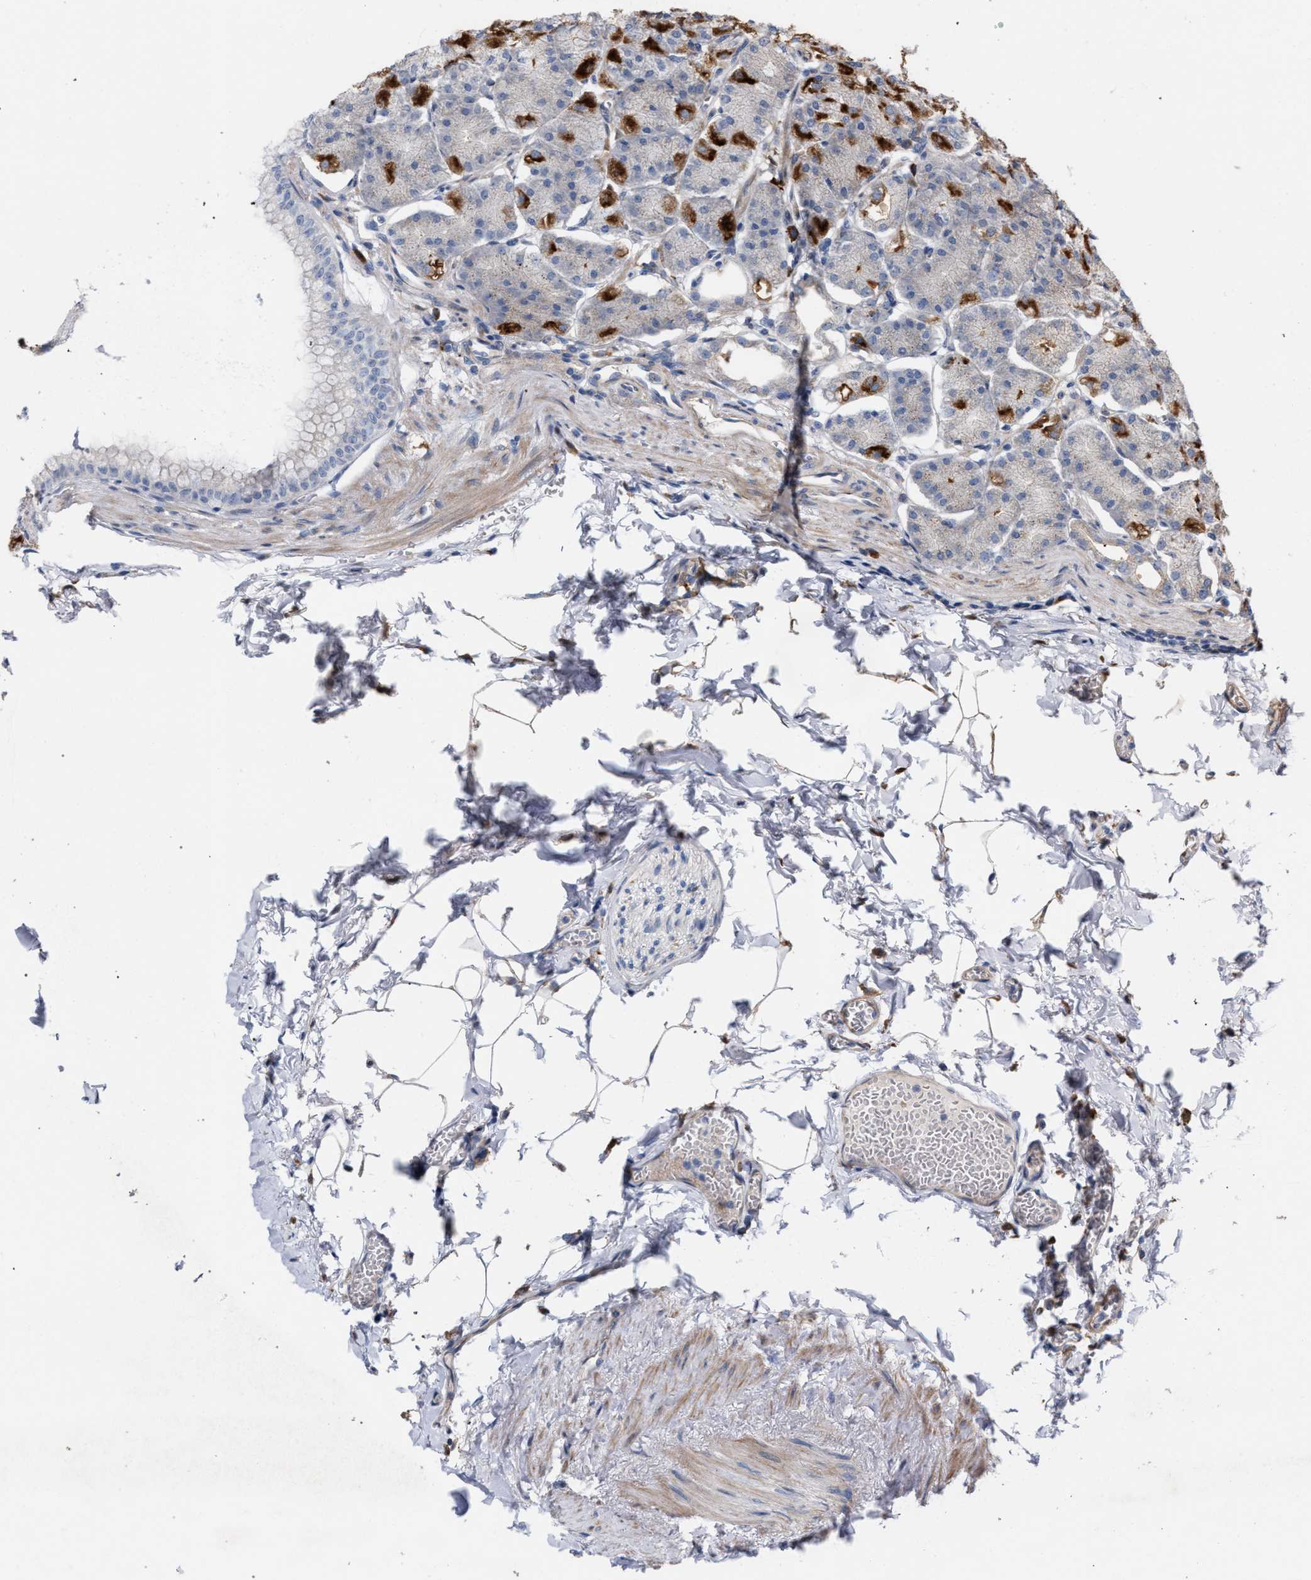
{"staining": {"intensity": "strong", "quantity": "<25%", "location": "cytoplasmic/membranous"}, "tissue": "stomach", "cell_type": "Glandular cells", "image_type": "normal", "snomed": [{"axis": "morphology", "description": "Normal tissue, NOS"}, {"axis": "topography", "description": "Stomach, lower"}], "caption": "Stomach stained for a protein (brown) shows strong cytoplasmic/membranous positive expression in about <25% of glandular cells.", "gene": "RNF135", "patient": {"sex": "male", "age": 71}}